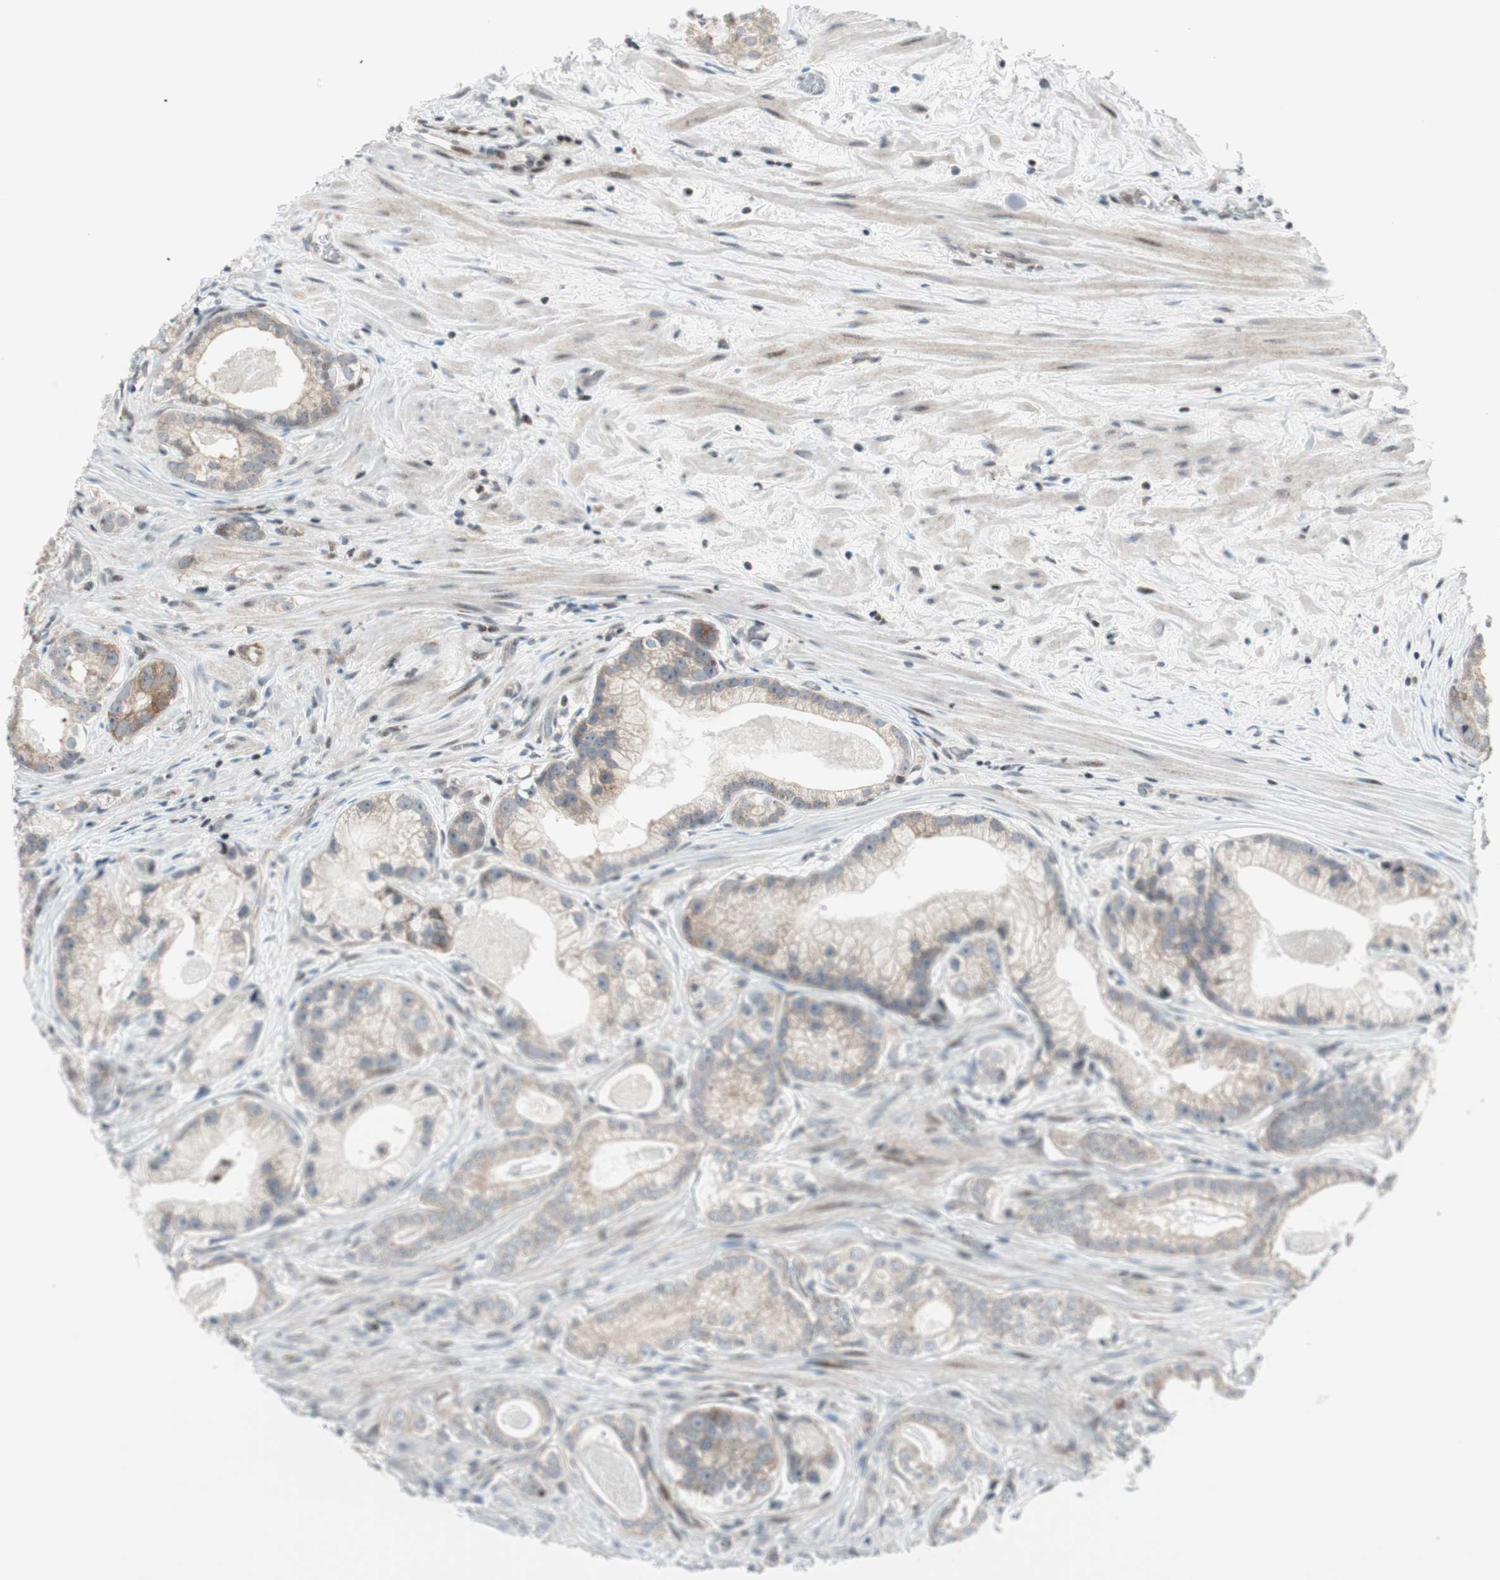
{"staining": {"intensity": "weak", "quantity": "25%-75%", "location": "cytoplasmic/membranous"}, "tissue": "prostate cancer", "cell_type": "Tumor cells", "image_type": "cancer", "snomed": [{"axis": "morphology", "description": "Adenocarcinoma, Low grade"}, {"axis": "topography", "description": "Prostate"}], "caption": "Protein staining exhibits weak cytoplasmic/membranous staining in approximately 25%-75% of tumor cells in prostate low-grade adenocarcinoma.", "gene": "TPT1", "patient": {"sex": "male", "age": 59}}